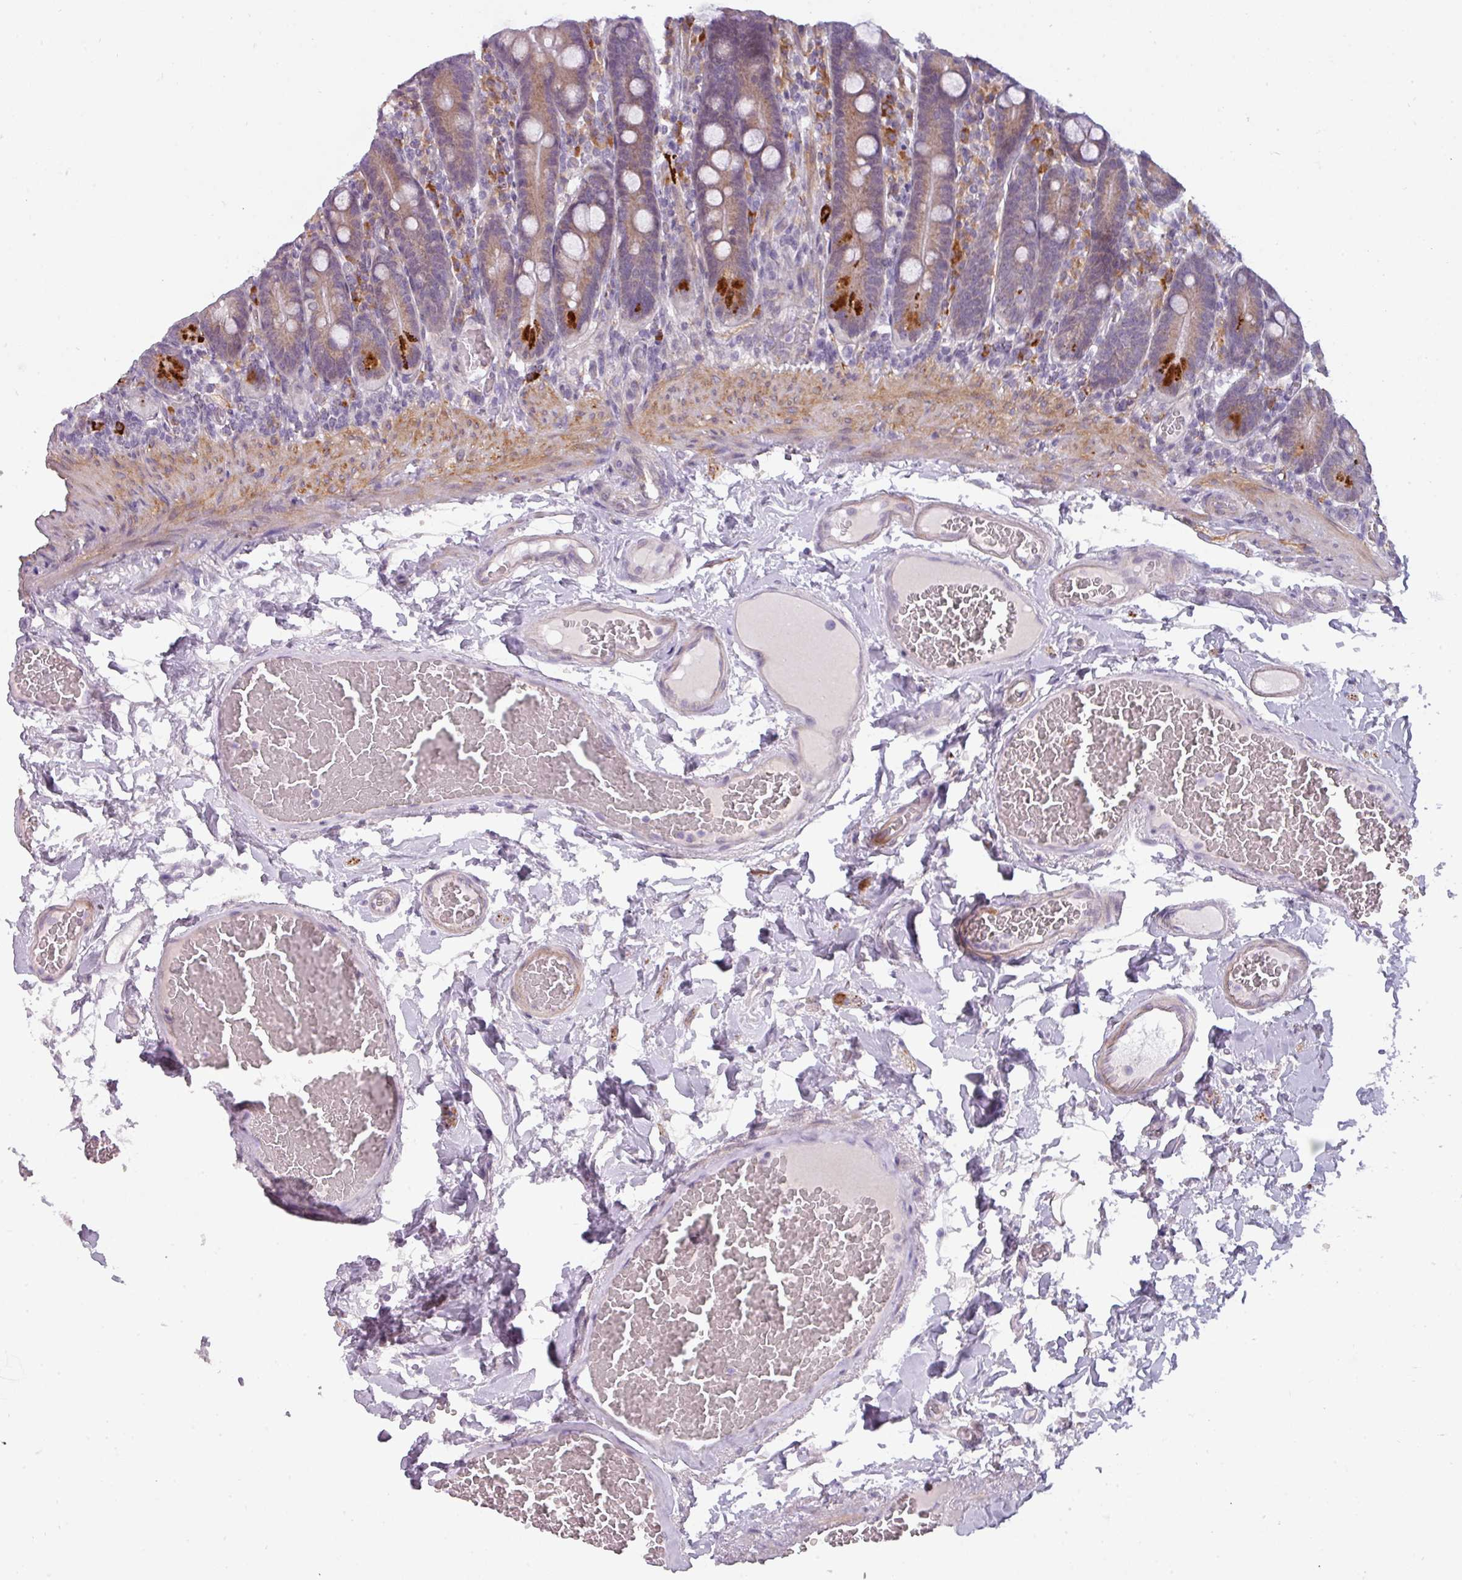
{"staining": {"intensity": "strong", "quantity": "<25%", "location": "cytoplasmic/membranous"}, "tissue": "duodenum", "cell_type": "Glandular cells", "image_type": "normal", "snomed": [{"axis": "morphology", "description": "Normal tissue, NOS"}, {"axis": "topography", "description": "Duodenum"}], "caption": "DAB (3,3'-diaminobenzidine) immunohistochemical staining of benign human duodenum shows strong cytoplasmic/membranous protein expression in about <25% of glandular cells.", "gene": "C2orf68", "patient": {"sex": "female", "age": 62}}